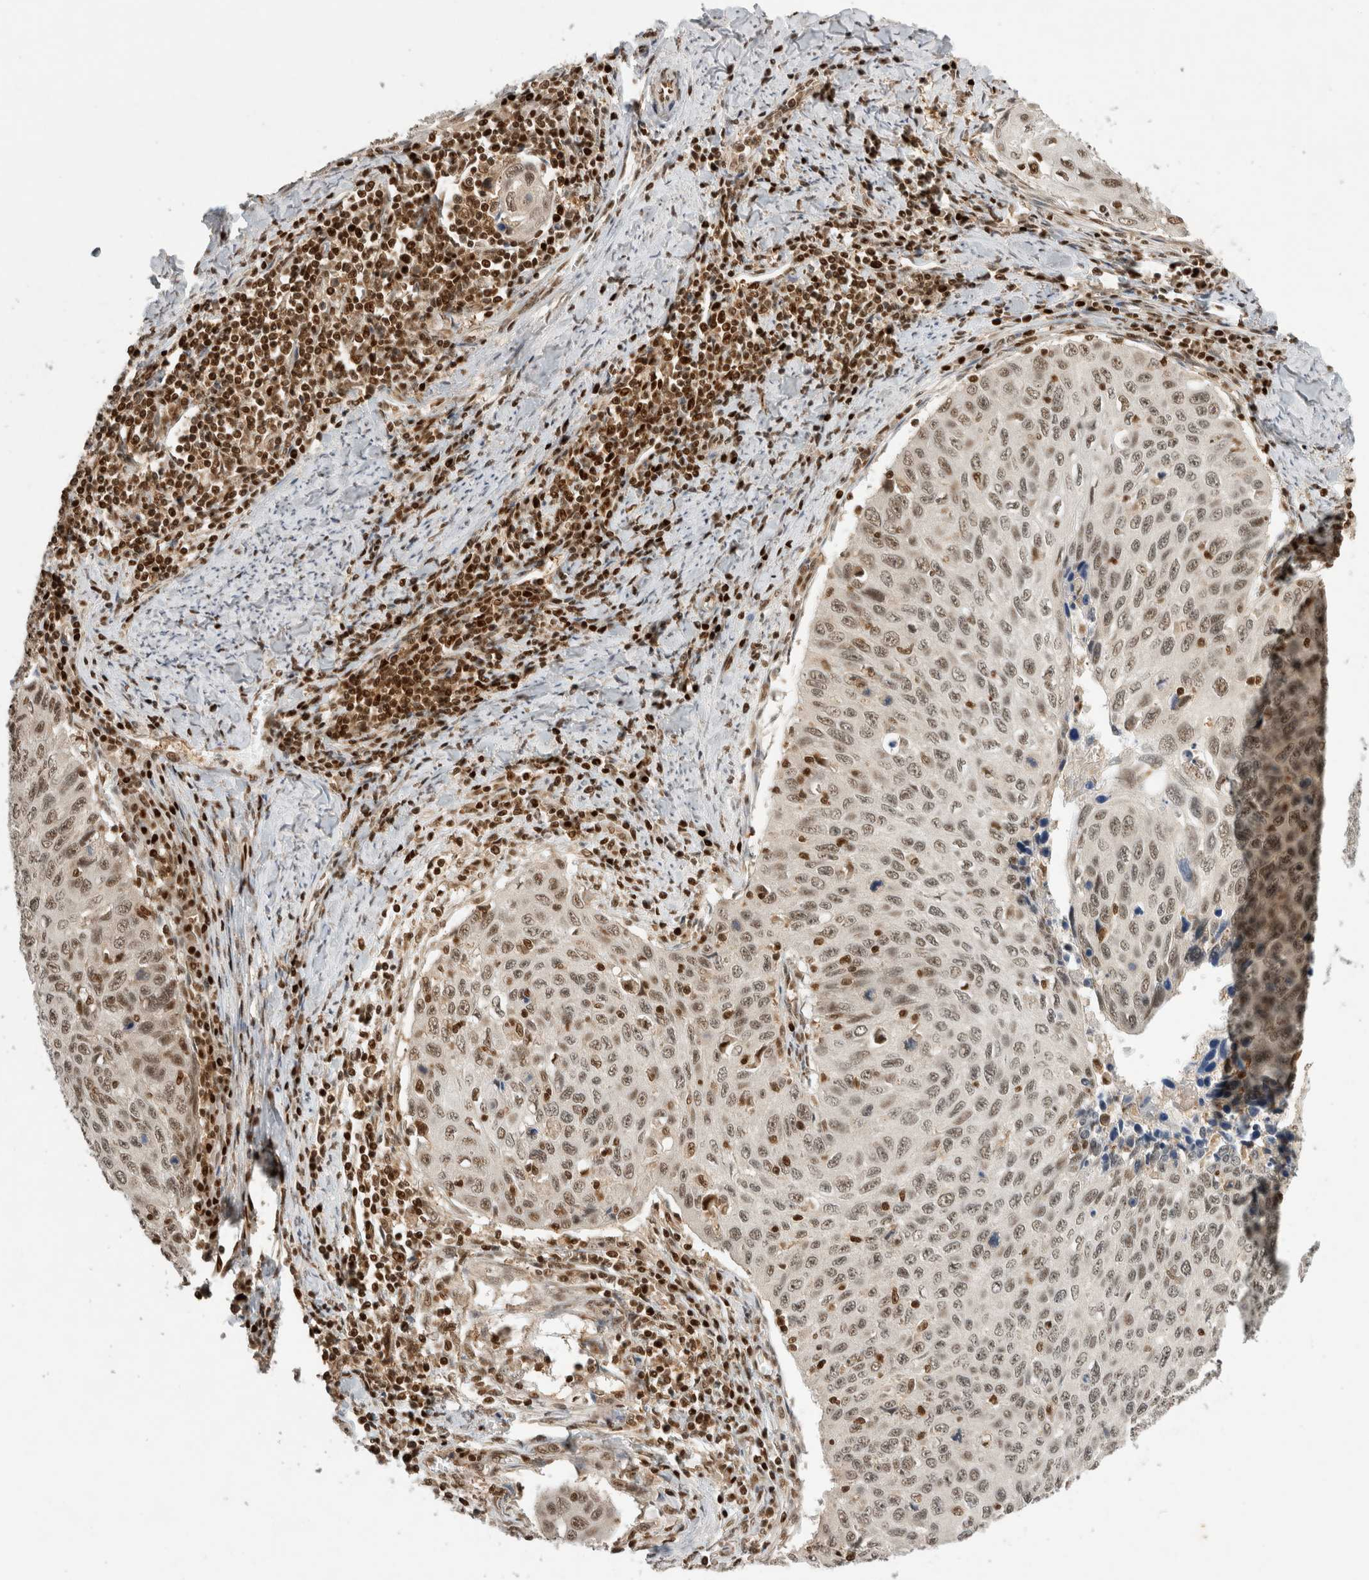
{"staining": {"intensity": "weak", "quantity": ">75%", "location": "nuclear"}, "tissue": "cervical cancer", "cell_type": "Tumor cells", "image_type": "cancer", "snomed": [{"axis": "morphology", "description": "Squamous cell carcinoma, NOS"}, {"axis": "topography", "description": "Cervix"}], "caption": "The image demonstrates immunohistochemical staining of cervical cancer (squamous cell carcinoma). There is weak nuclear positivity is present in approximately >75% of tumor cells.", "gene": "SNRNP40", "patient": {"sex": "female", "age": 53}}